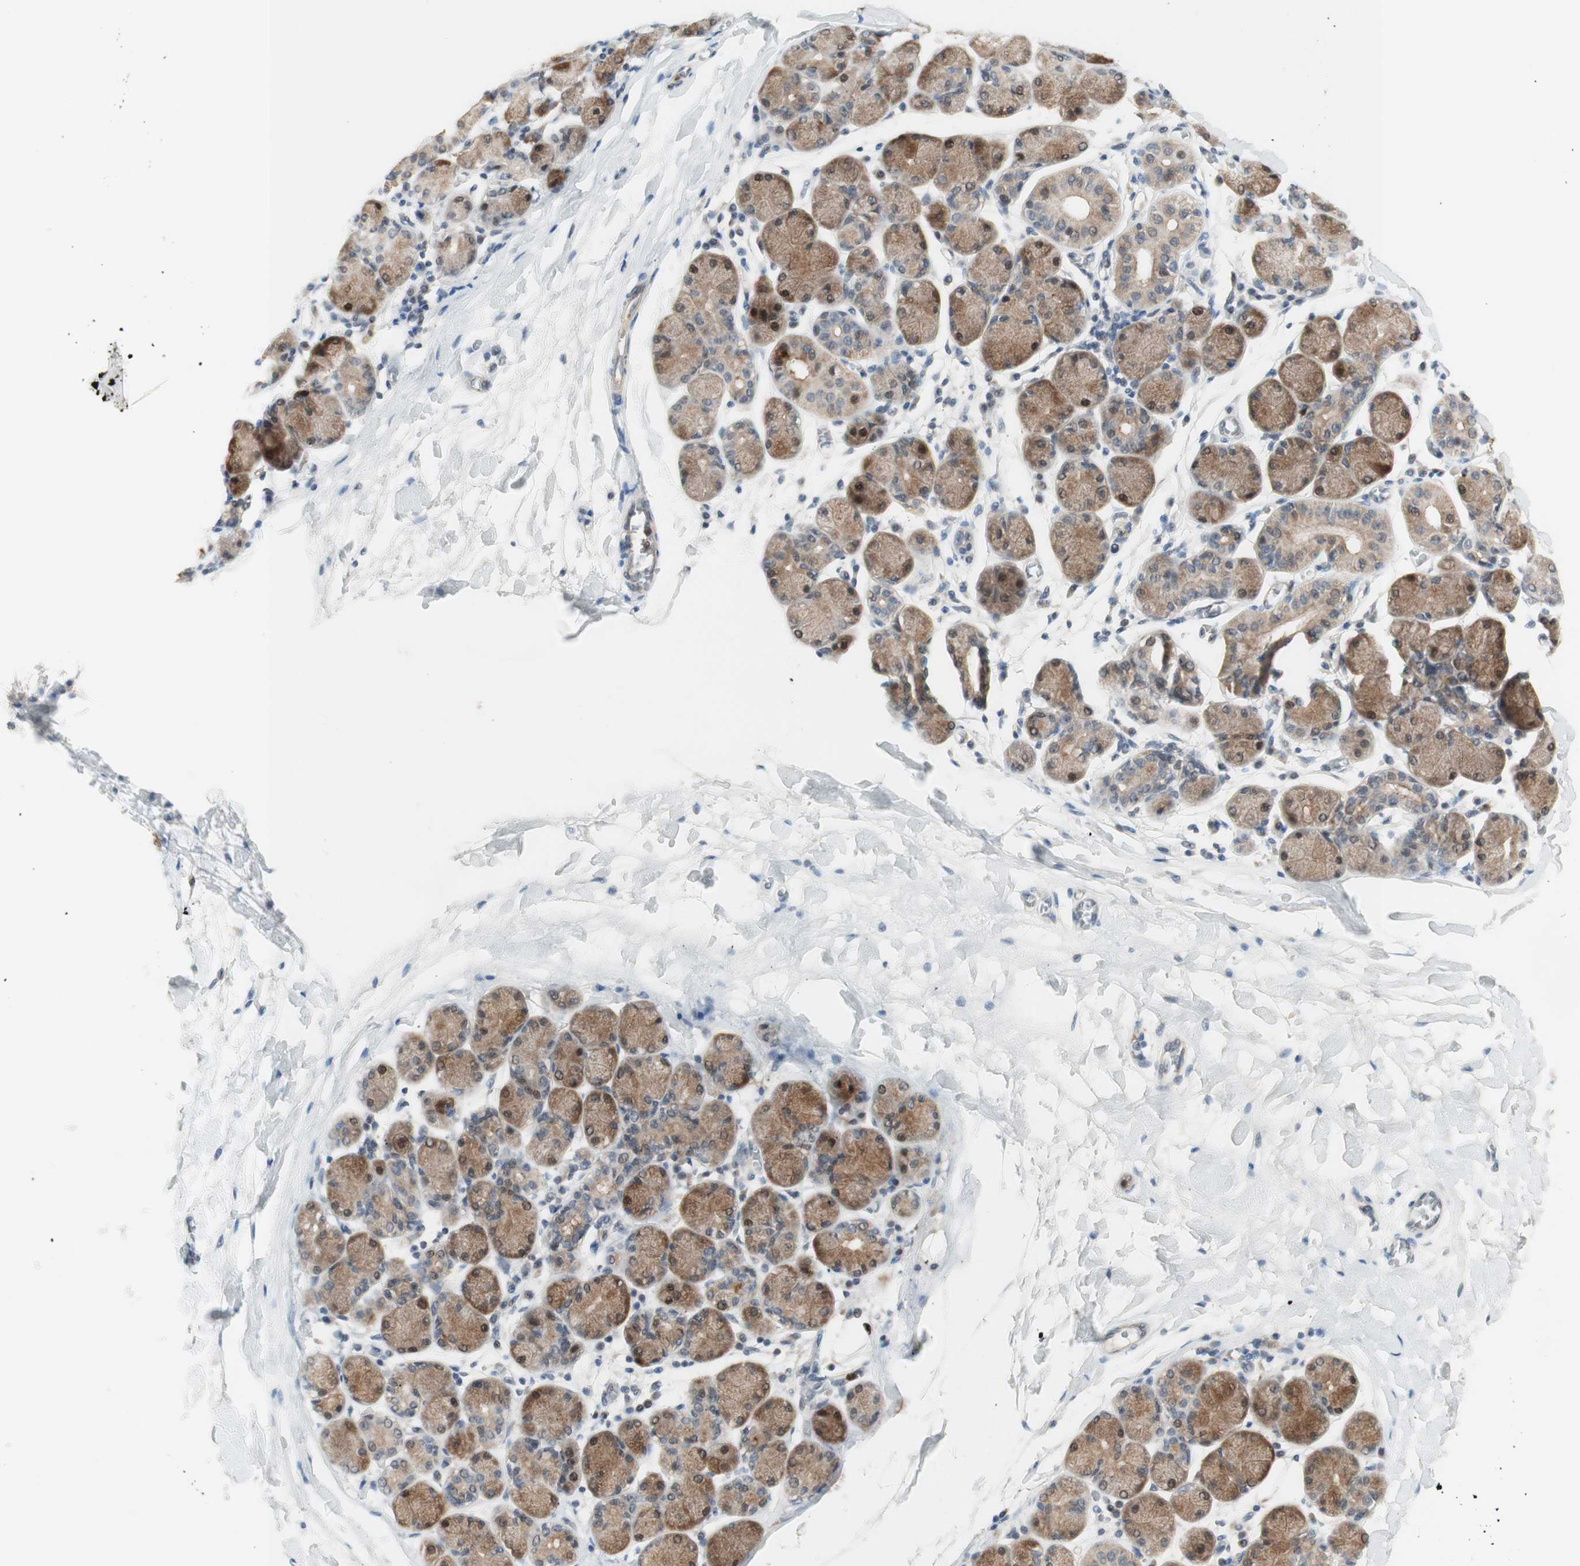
{"staining": {"intensity": "moderate", "quantity": ">75%", "location": "cytoplasmic/membranous,nuclear"}, "tissue": "salivary gland", "cell_type": "Glandular cells", "image_type": "normal", "snomed": [{"axis": "morphology", "description": "Normal tissue, NOS"}, {"axis": "topography", "description": "Salivary gland"}], "caption": "High-magnification brightfield microscopy of normal salivary gland stained with DAB (3,3'-diaminobenzidine) (brown) and counterstained with hematoxylin (blue). glandular cells exhibit moderate cytoplasmic/membranous,nuclear positivity is seen in about>75% of cells.", "gene": "RFNG", "patient": {"sex": "female", "age": 24}}